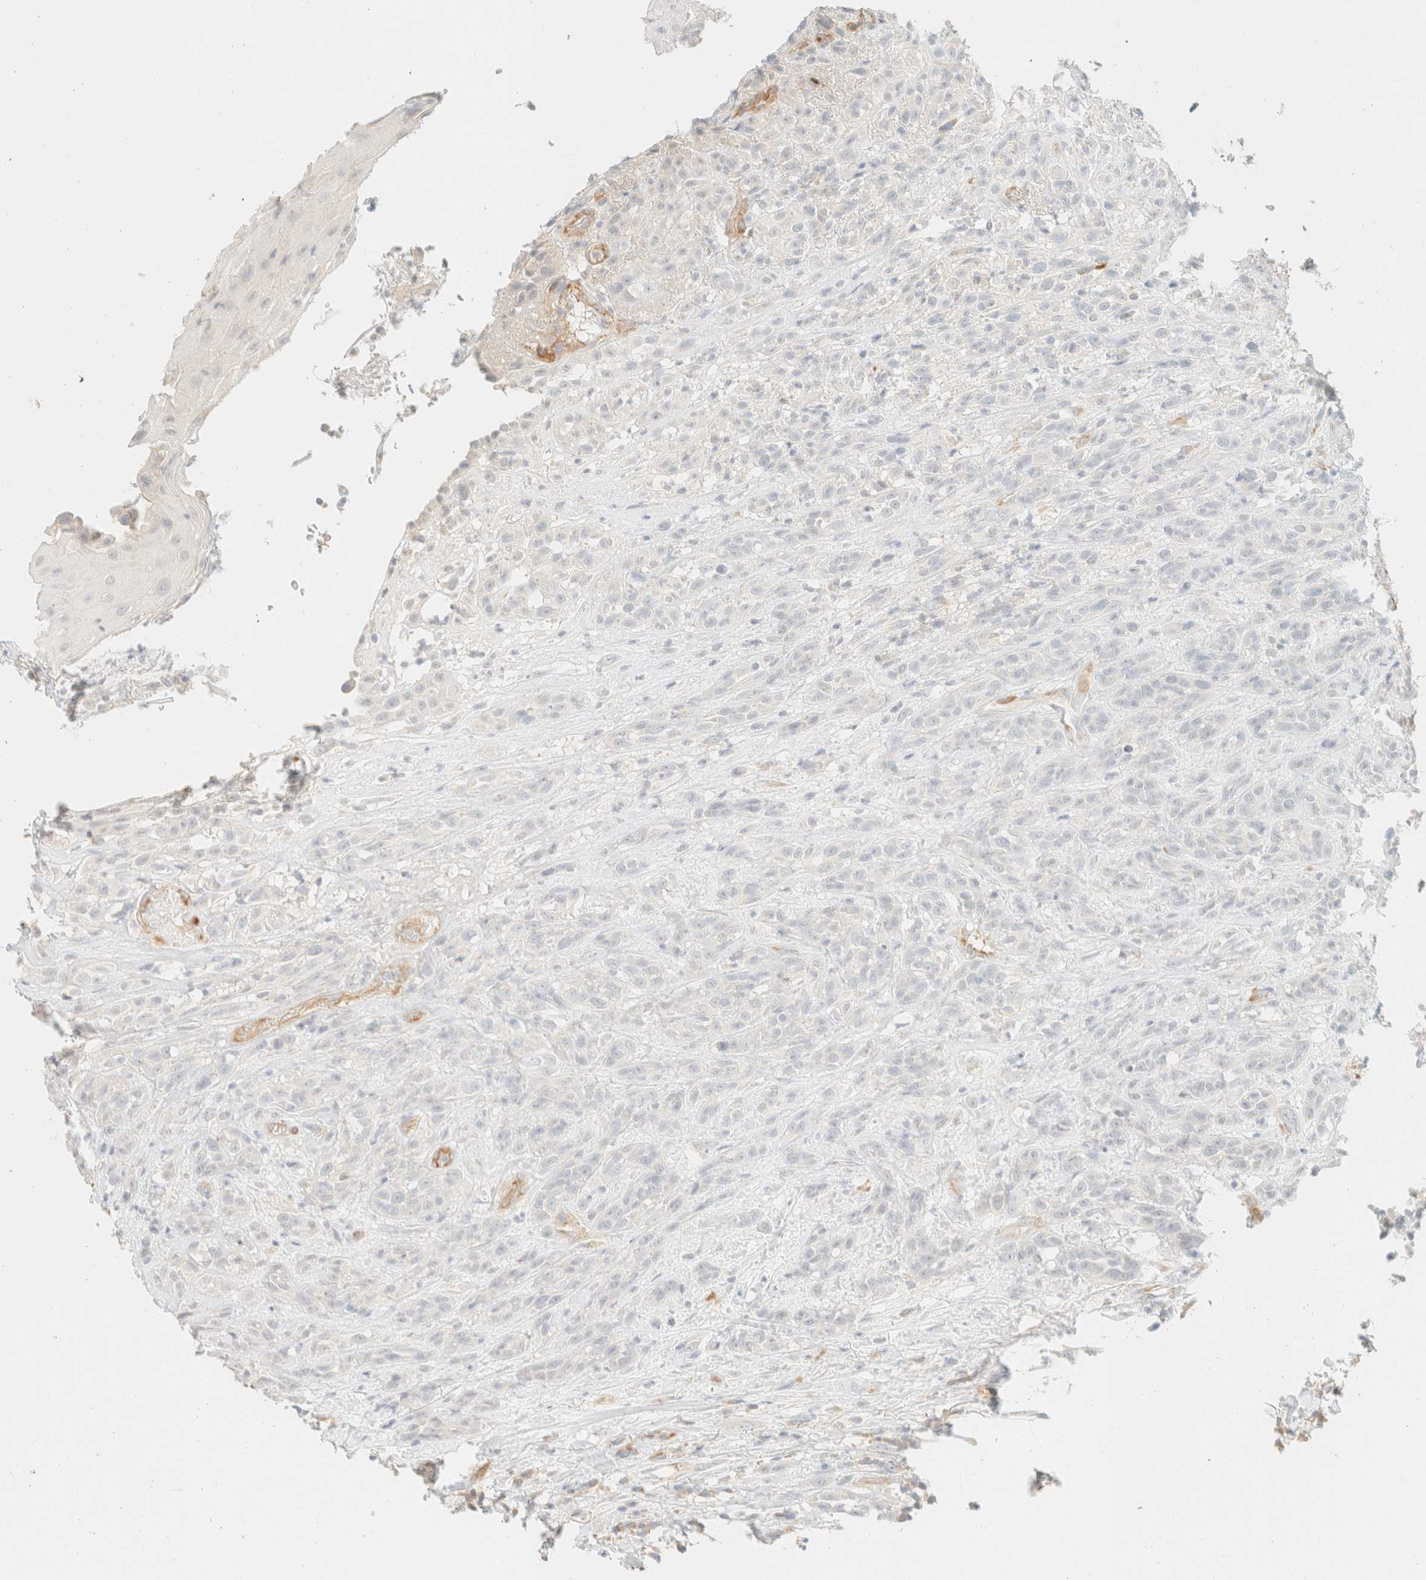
{"staining": {"intensity": "negative", "quantity": "none", "location": "none"}, "tissue": "head and neck cancer", "cell_type": "Tumor cells", "image_type": "cancer", "snomed": [{"axis": "morphology", "description": "Normal tissue, NOS"}, {"axis": "morphology", "description": "Squamous cell carcinoma, NOS"}, {"axis": "topography", "description": "Cartilage tissue"}, {"axis": "topography", "description": "Head-Neck"}], "caption": "Immunohistochemistry histopathology image of neoplastic tissue: human head and neck squamous cell carcinoma stained with DAB demonstrates no significant protein staining in tumor cells.", "gene": "SPARCL1", "patient": {"sex": "male", "age": 62}}